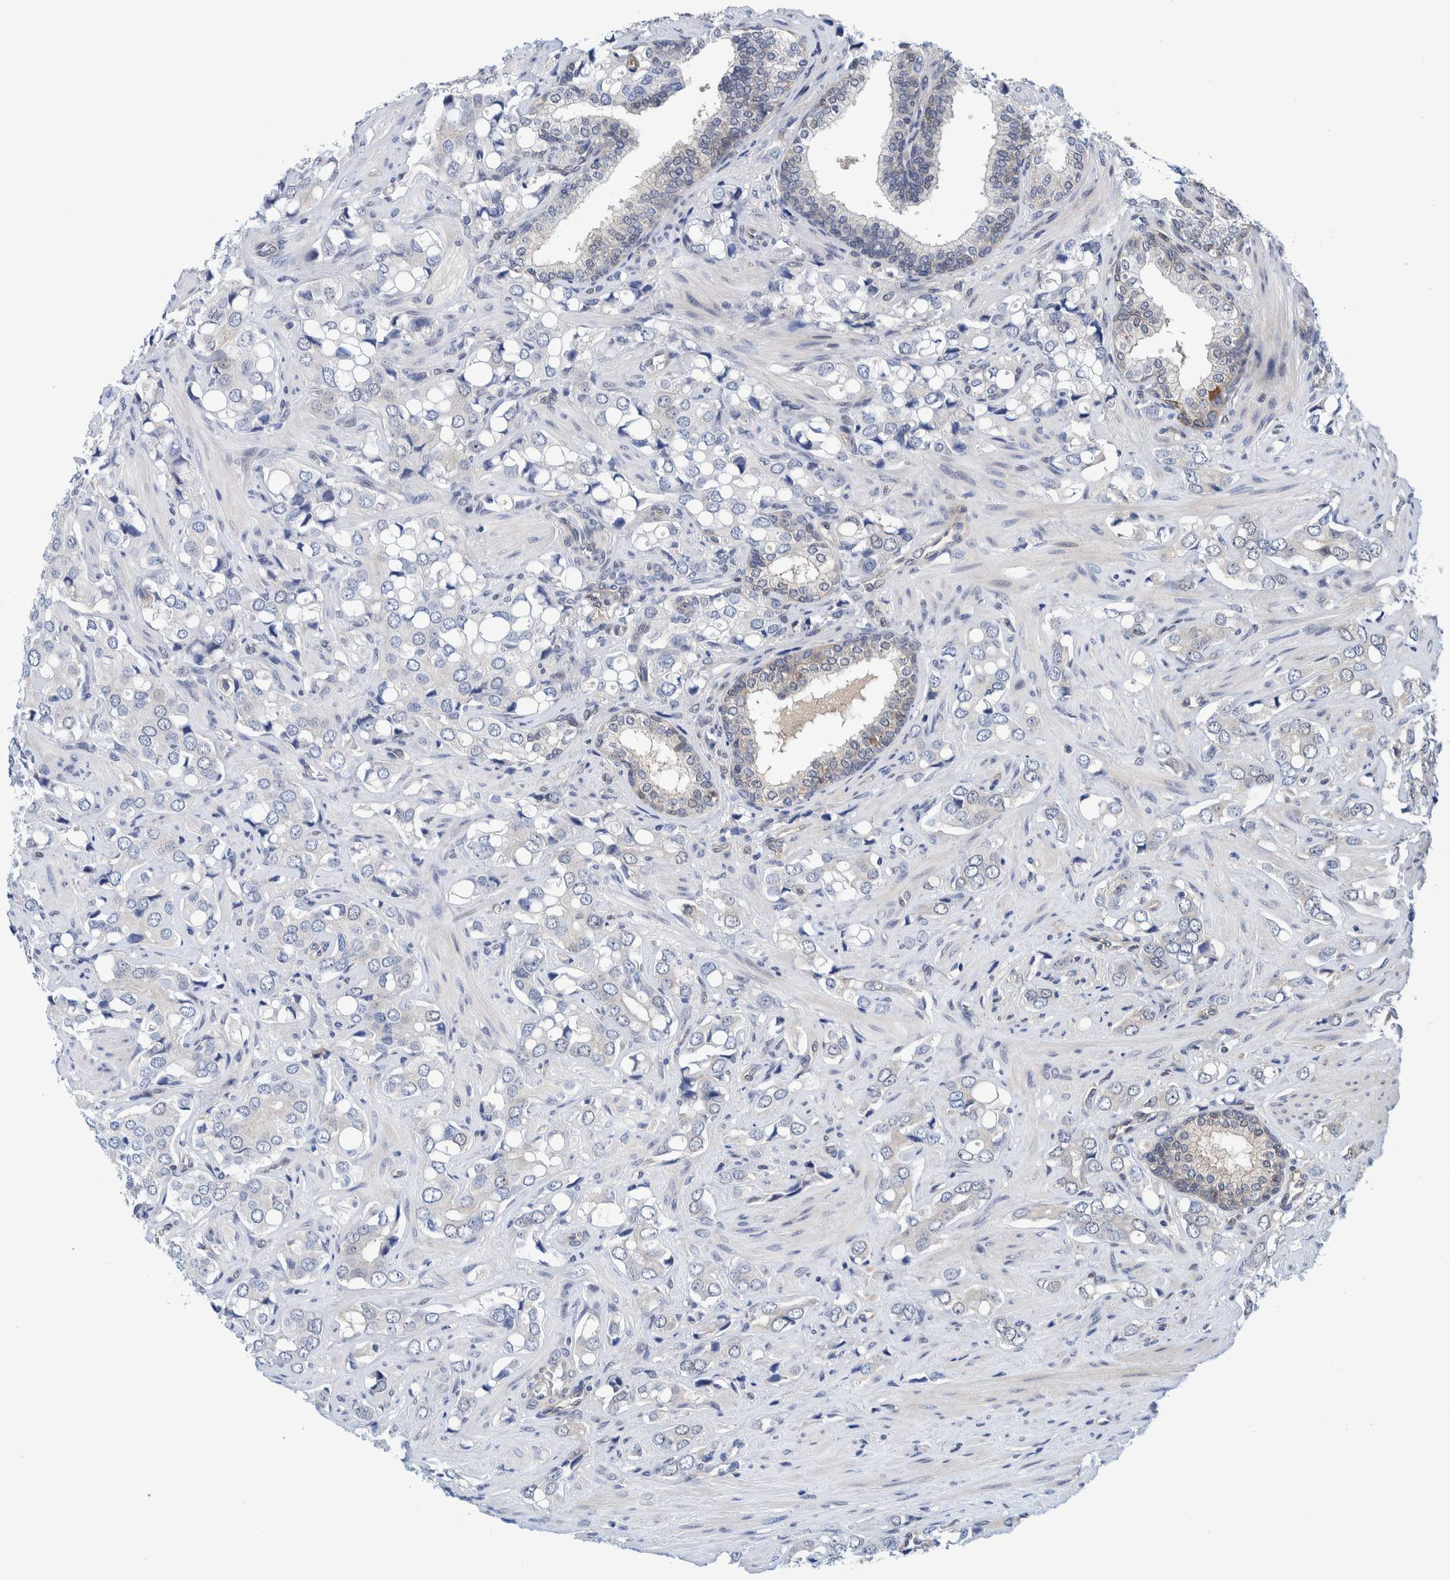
{"staining": {"intensity": "negative", "quantity": "none", "location": "none"}, "tissue": "prostate cancer", "cell_type": "Tumor cells", "image_type": "cancer", "snomed": [{"axis": "morphology", "description": "Adenocarcinoma, High grade"}, {"axis": "topography", "description": "Prostate"}], "caption": "Protein analysis of adenocarcinoma (high-grade) (prostate) reveals no significant expression in tumor cells. (DAB (3,3'-diaminobenzidine) immunohistochemistry visualized using brightfield microscopy, high magnification).", "gene": "PFAS", "patient": {"sex": "male", "age": 52}}